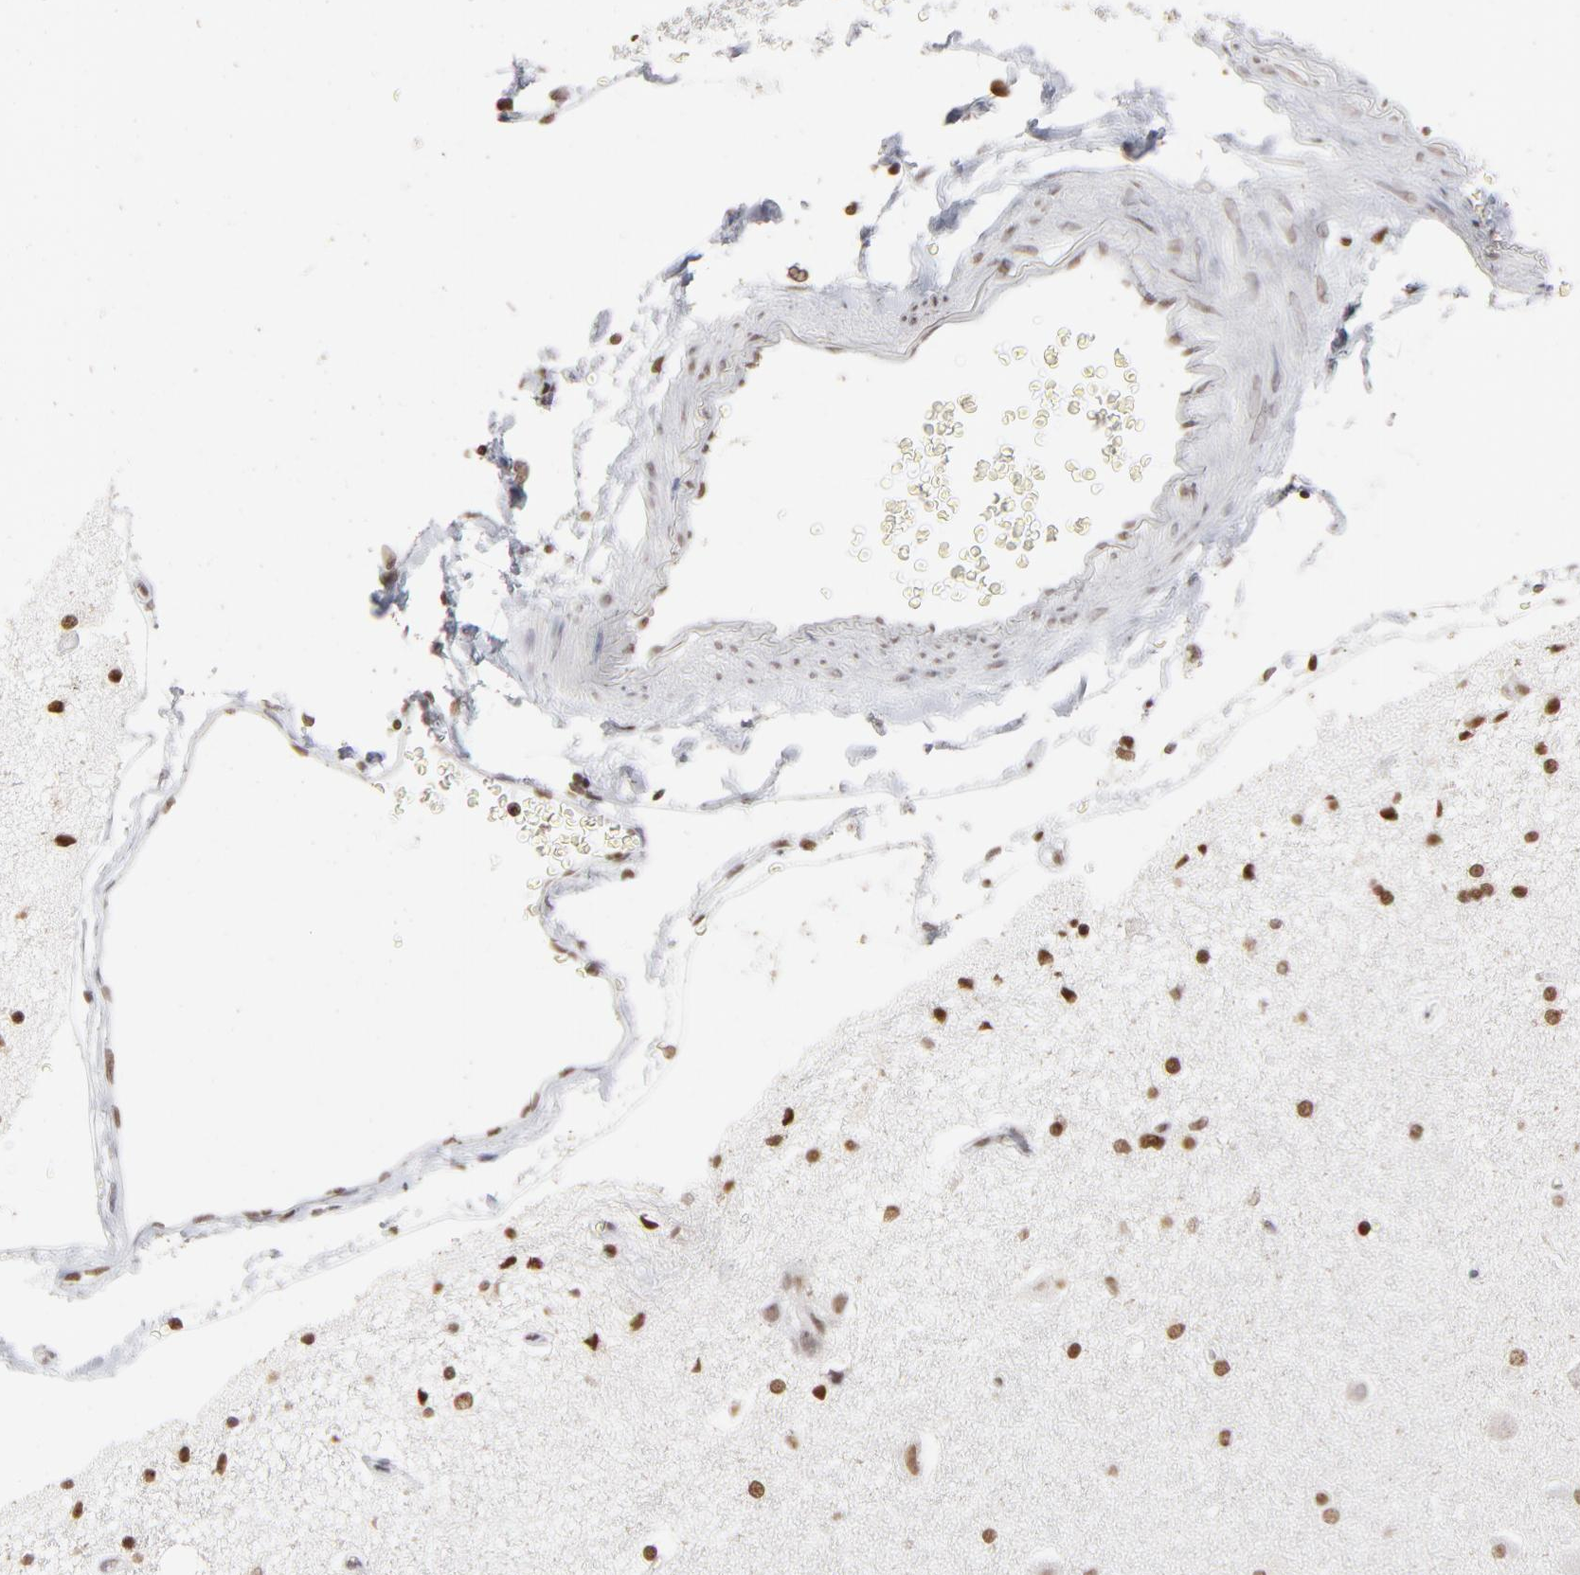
{"staining": {"intensity": "weak", "quantity": "<25%", "location": "nuclear"}, "tissue": "hippocampus", "cell_type": "Glial cells", "image_type": "normal", "snomed": [{"axis": "morphology", "description": "Normal tissue, NOS"}, {"axis": "topography", "description": "Hippocampus"}], "caption": "An immunohistochemistry (IHC) photomicrograph of benign hippocampus is shown. There is no staining in glial cells of hippocampus.", "gene": "PARP1", "patient": {"sex": "female", "age": 54}}